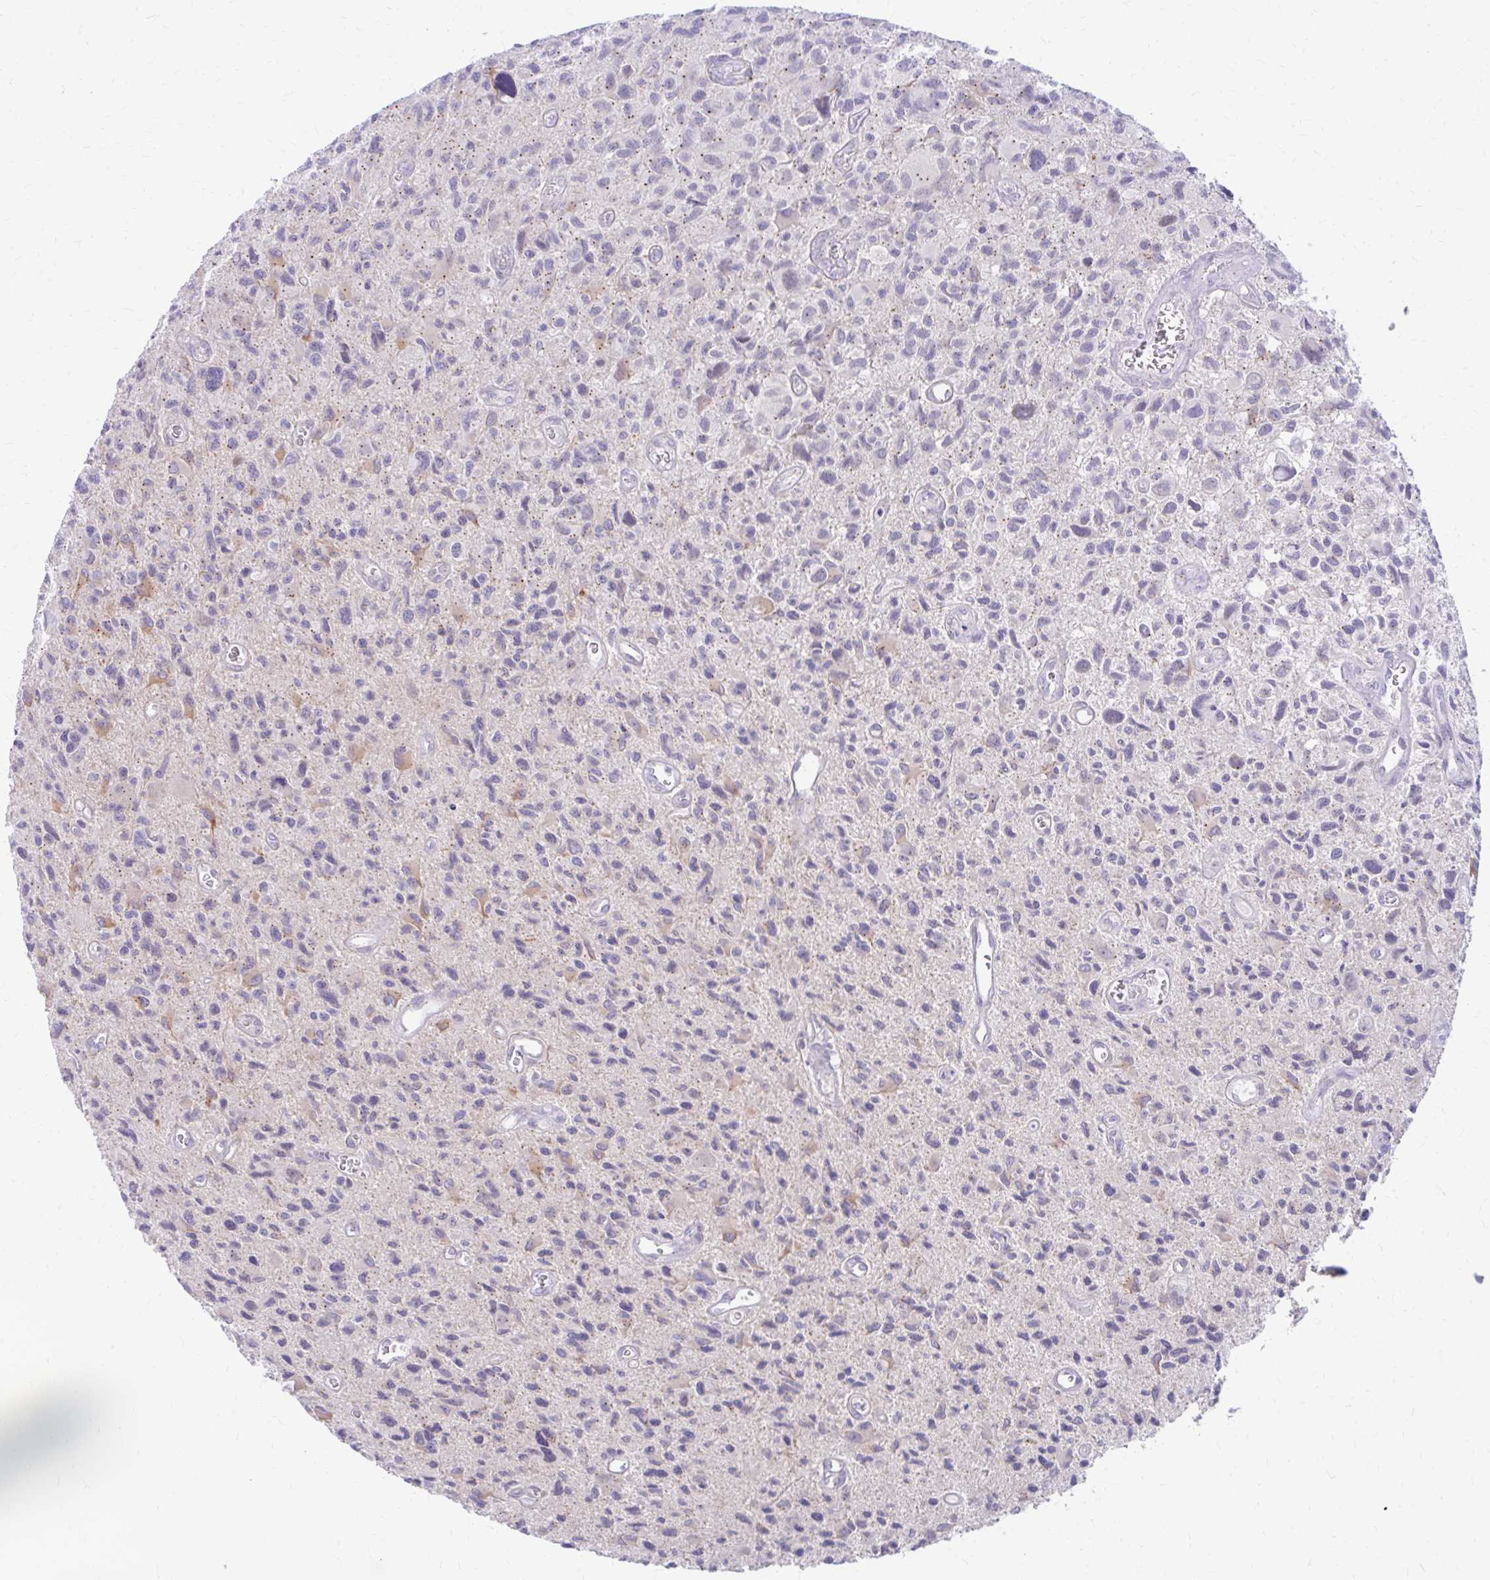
{"staining": {"intensity": "moderate", "quantity": "<25%", "location": "cytoplasmic/membranous"}, "tissue": "glioma", "cell_type": "Tumor cells", "image_type": "cancer", "snomed": [{"axis": "morphology", "description": "Glioma, malignant, High grade"}, {"axis": "topography", "description": "Brain"}], "caption": "This is an image of immunohistochemistry (IHC) staining of glioma, which shows moderate staining in the cytoplasmic/membranous of tumor cells.", "gene": "RADIL", "patient": {"sex": "male", "age": 76}}